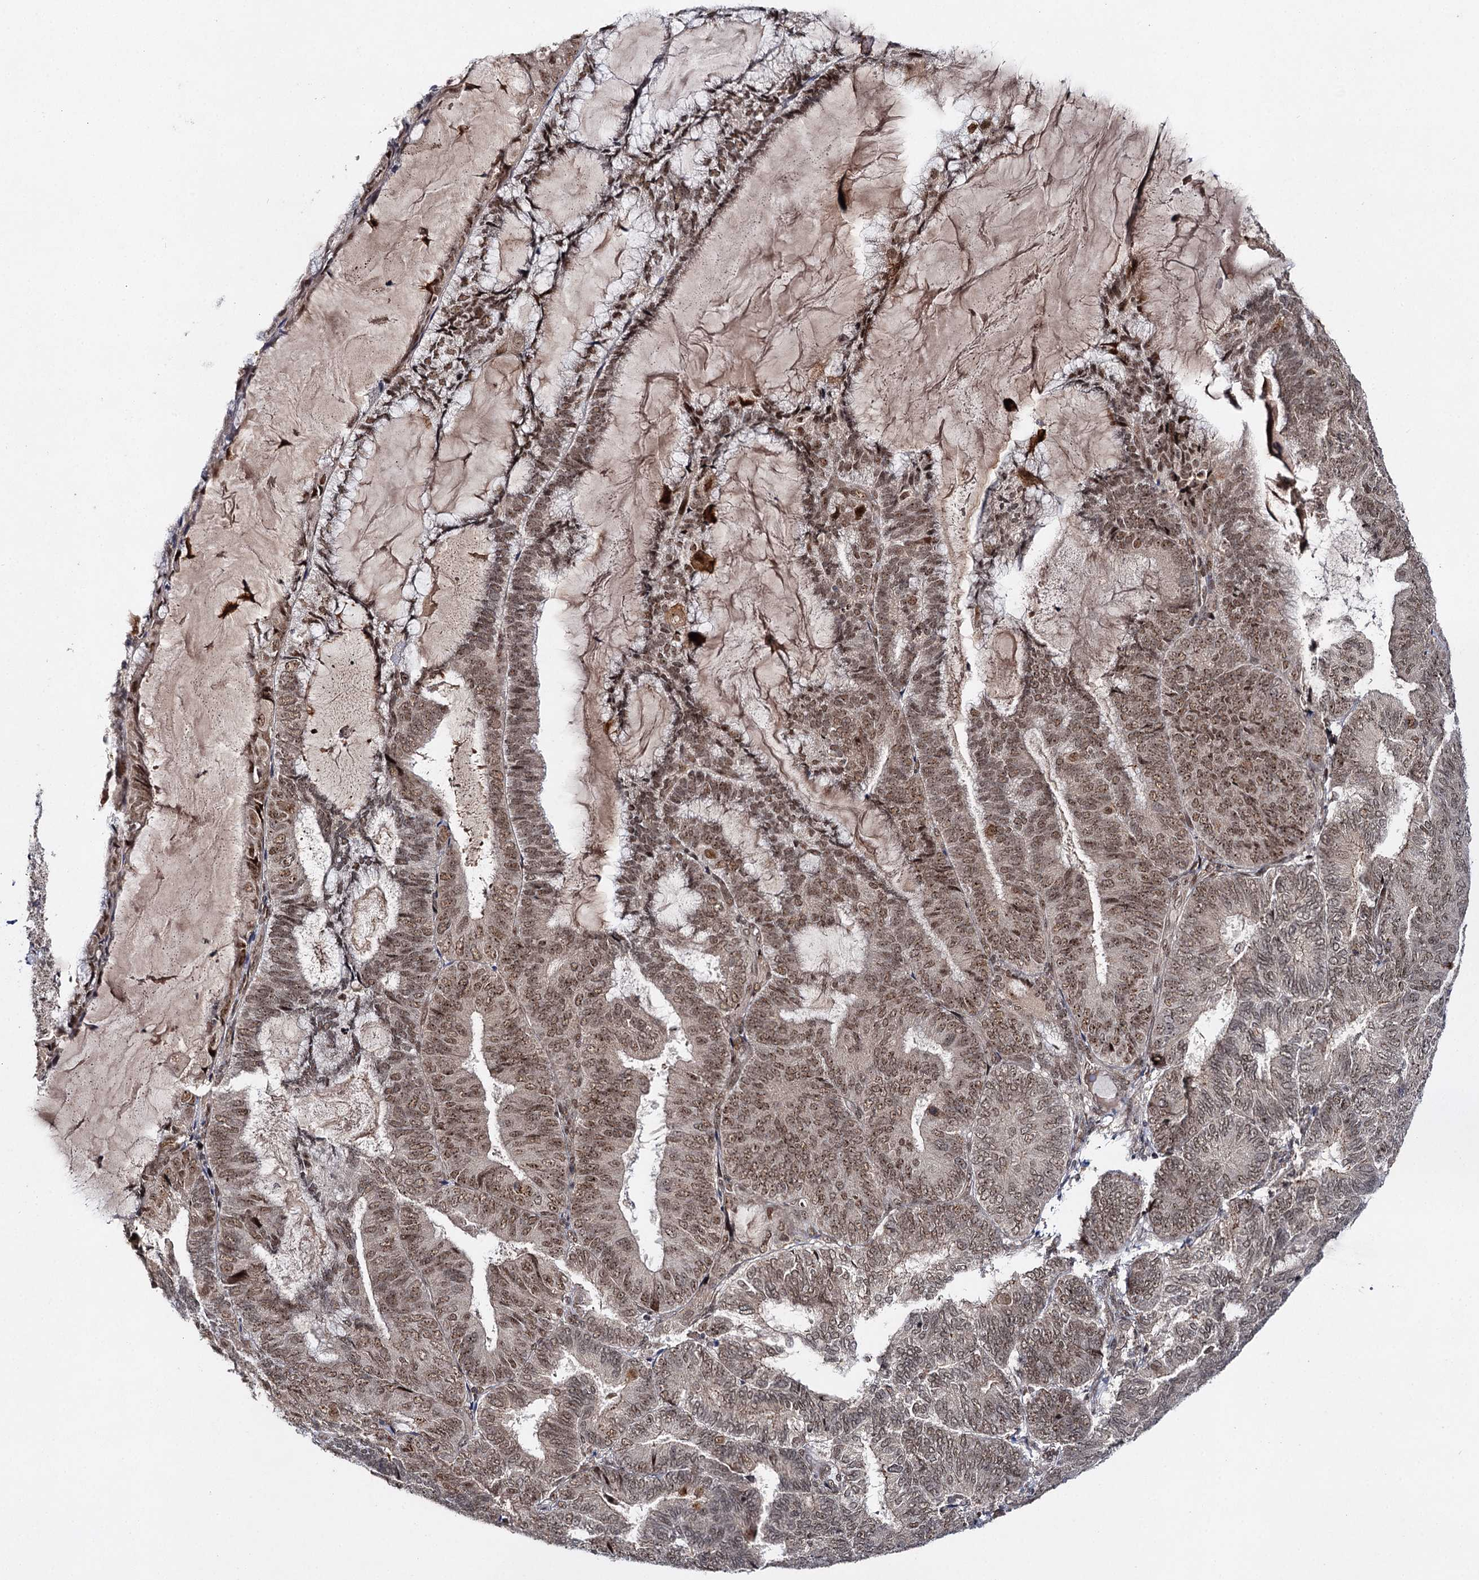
{"staining": {"intensity": "moderate", "quantity": ">75%", "location": "nuclear"}, "tissue": "endometrial cancer", "cell_type": "Tumor cells", "image_type": "cancer", "snomed": [{"axis": "morphology", "description": "Adenocarcinoma, NOS"}, {"axis": "topography", "description": "Endometrium"}], "caption": "Endometrial cancer (adenocarcinoma) stained for a protein displays moderate nuclear positivity in tumor cells.", "gene": "BUD13", "patient": {"sex": "female", "age": 81}}